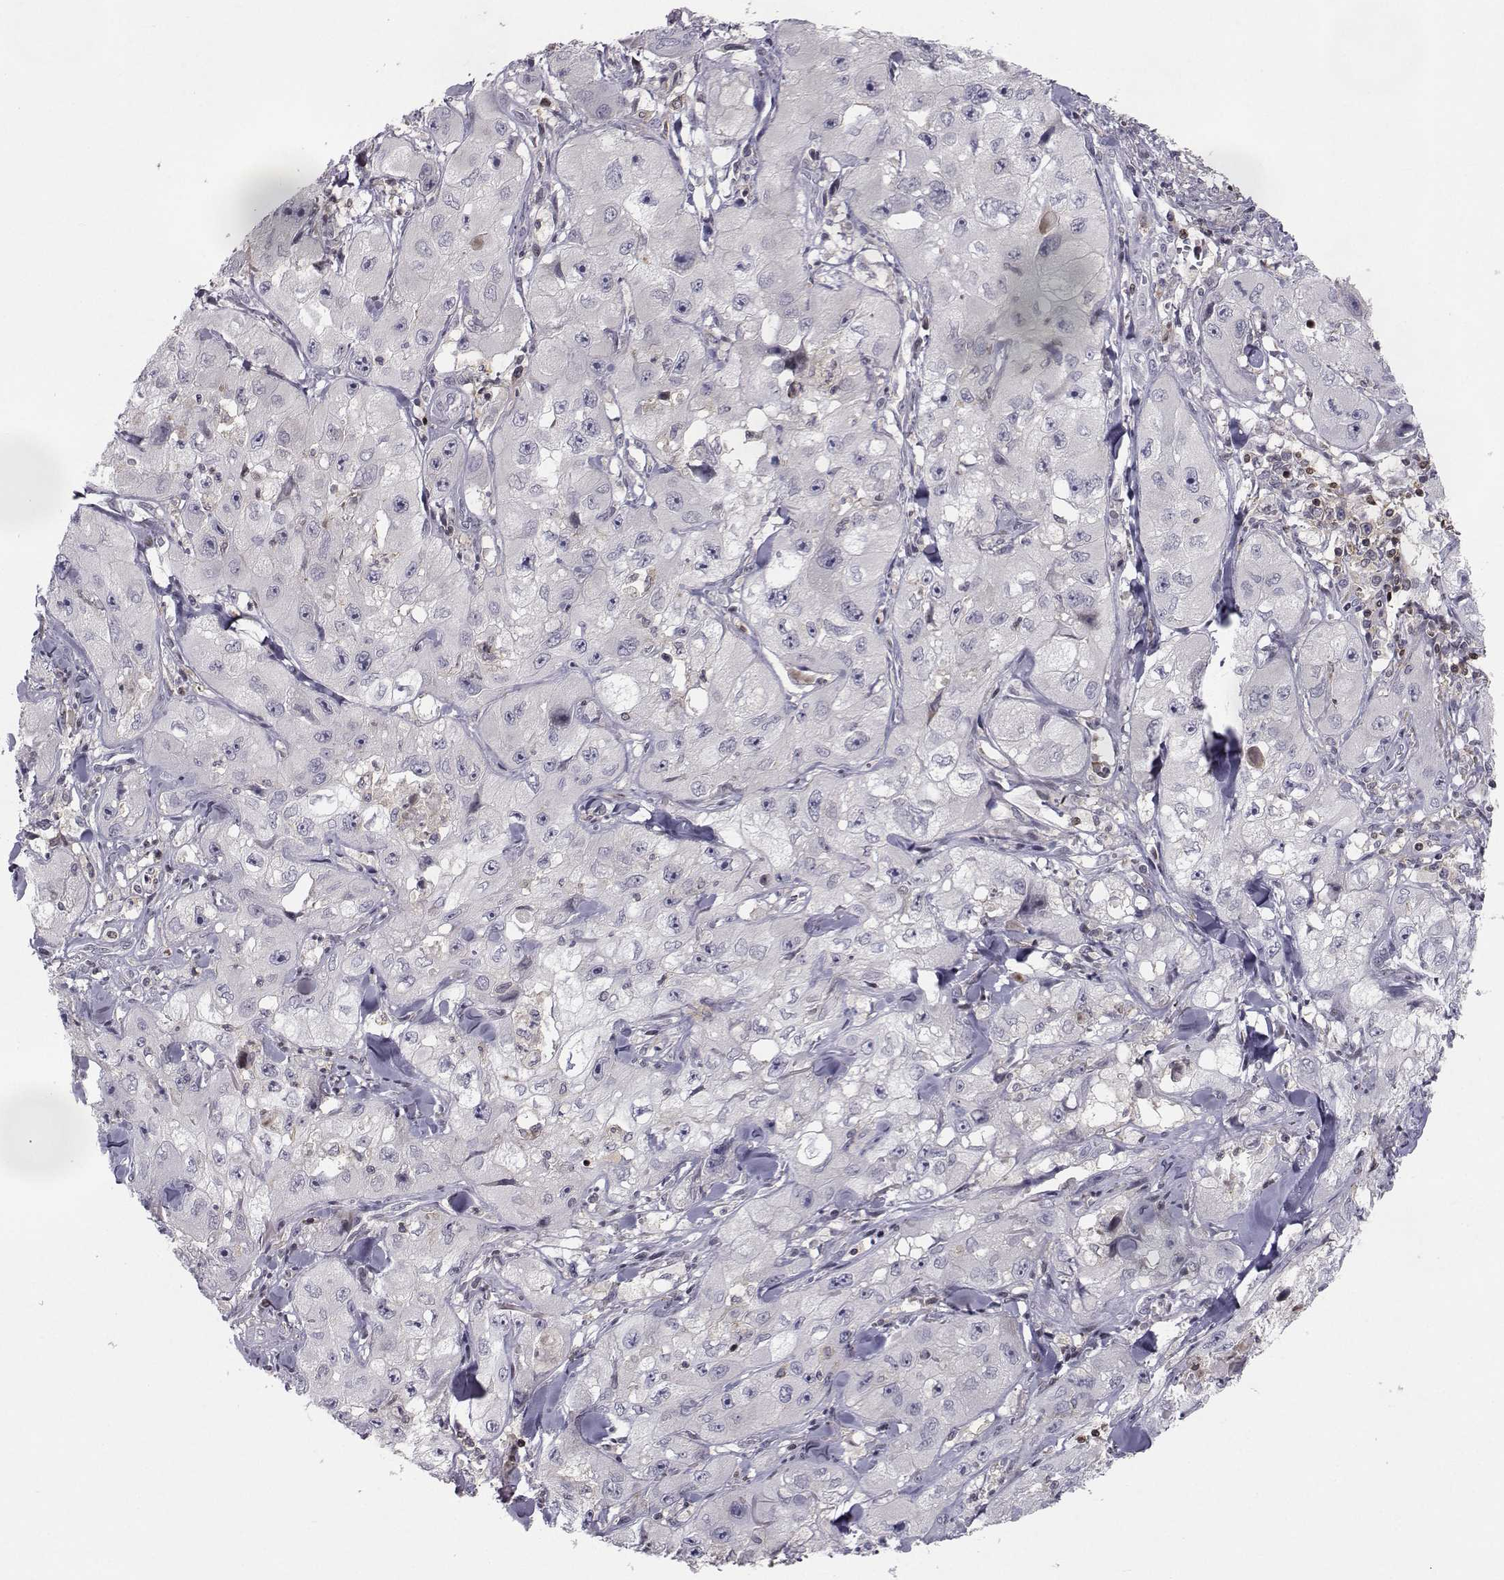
{"staining": {"intensity": "negative", "quantity": "none", "location": "none"}, "tissue": "skin cancer", "cell_type": "Tumor cells", "image_type": "cancer", "snomed": [{"axis": "morphology", "description": "Squamous cell carcinoma, NOS"}, {"axis": "topography", "description": "Skin"}, {"axis": "topography", "description": "Subcutis"}], "caption": "Immunohistochemical staining of skin cancer demonstrates no significant expression in tumor cells.", "gene": "PCP4L1", "patient": {"sex": "male", "age": 73}}